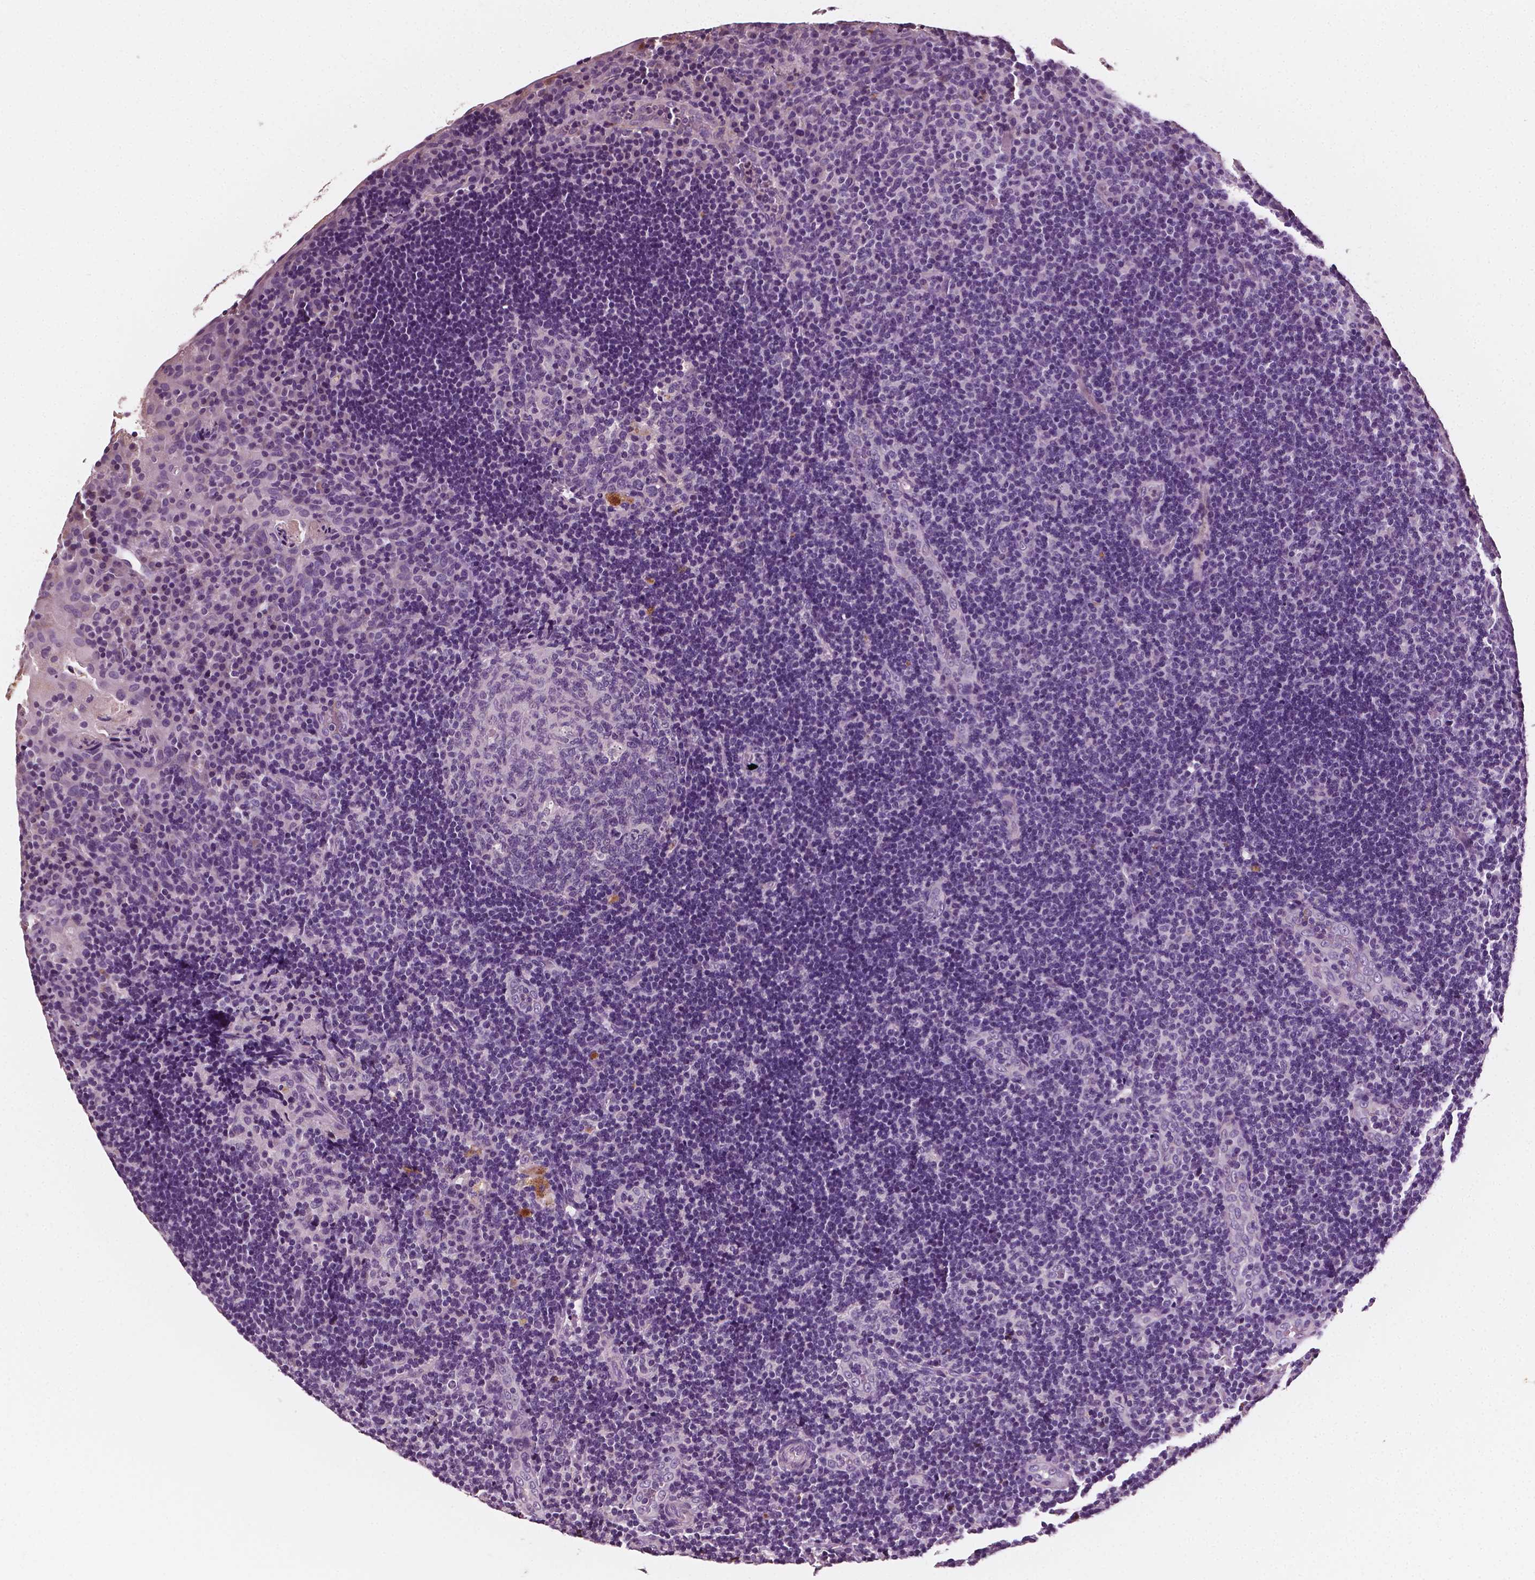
{"staining": {"intensity": "negative", "quantity": "none", "location": "none"}, "tissue": "tonsil", "cell_type": "Germinal center cells", "image_type": "normal", "snomed": [{"axis": "morphology", "description": "Normal tissue, NOS"}, {"axis": "topography", "description": "Tonsil"}], "caption": "High magnification brightfield microscopy of normal tonsil stained with DAB (3,3'-diaminobenzidine) (brown) and counterstained with hematoxylin (blue): germinal center cells show no significant positivity. Nuclei are stained in blue.", "gene": "FBLN1", "patient": {"sex": "male", "age": 17}}